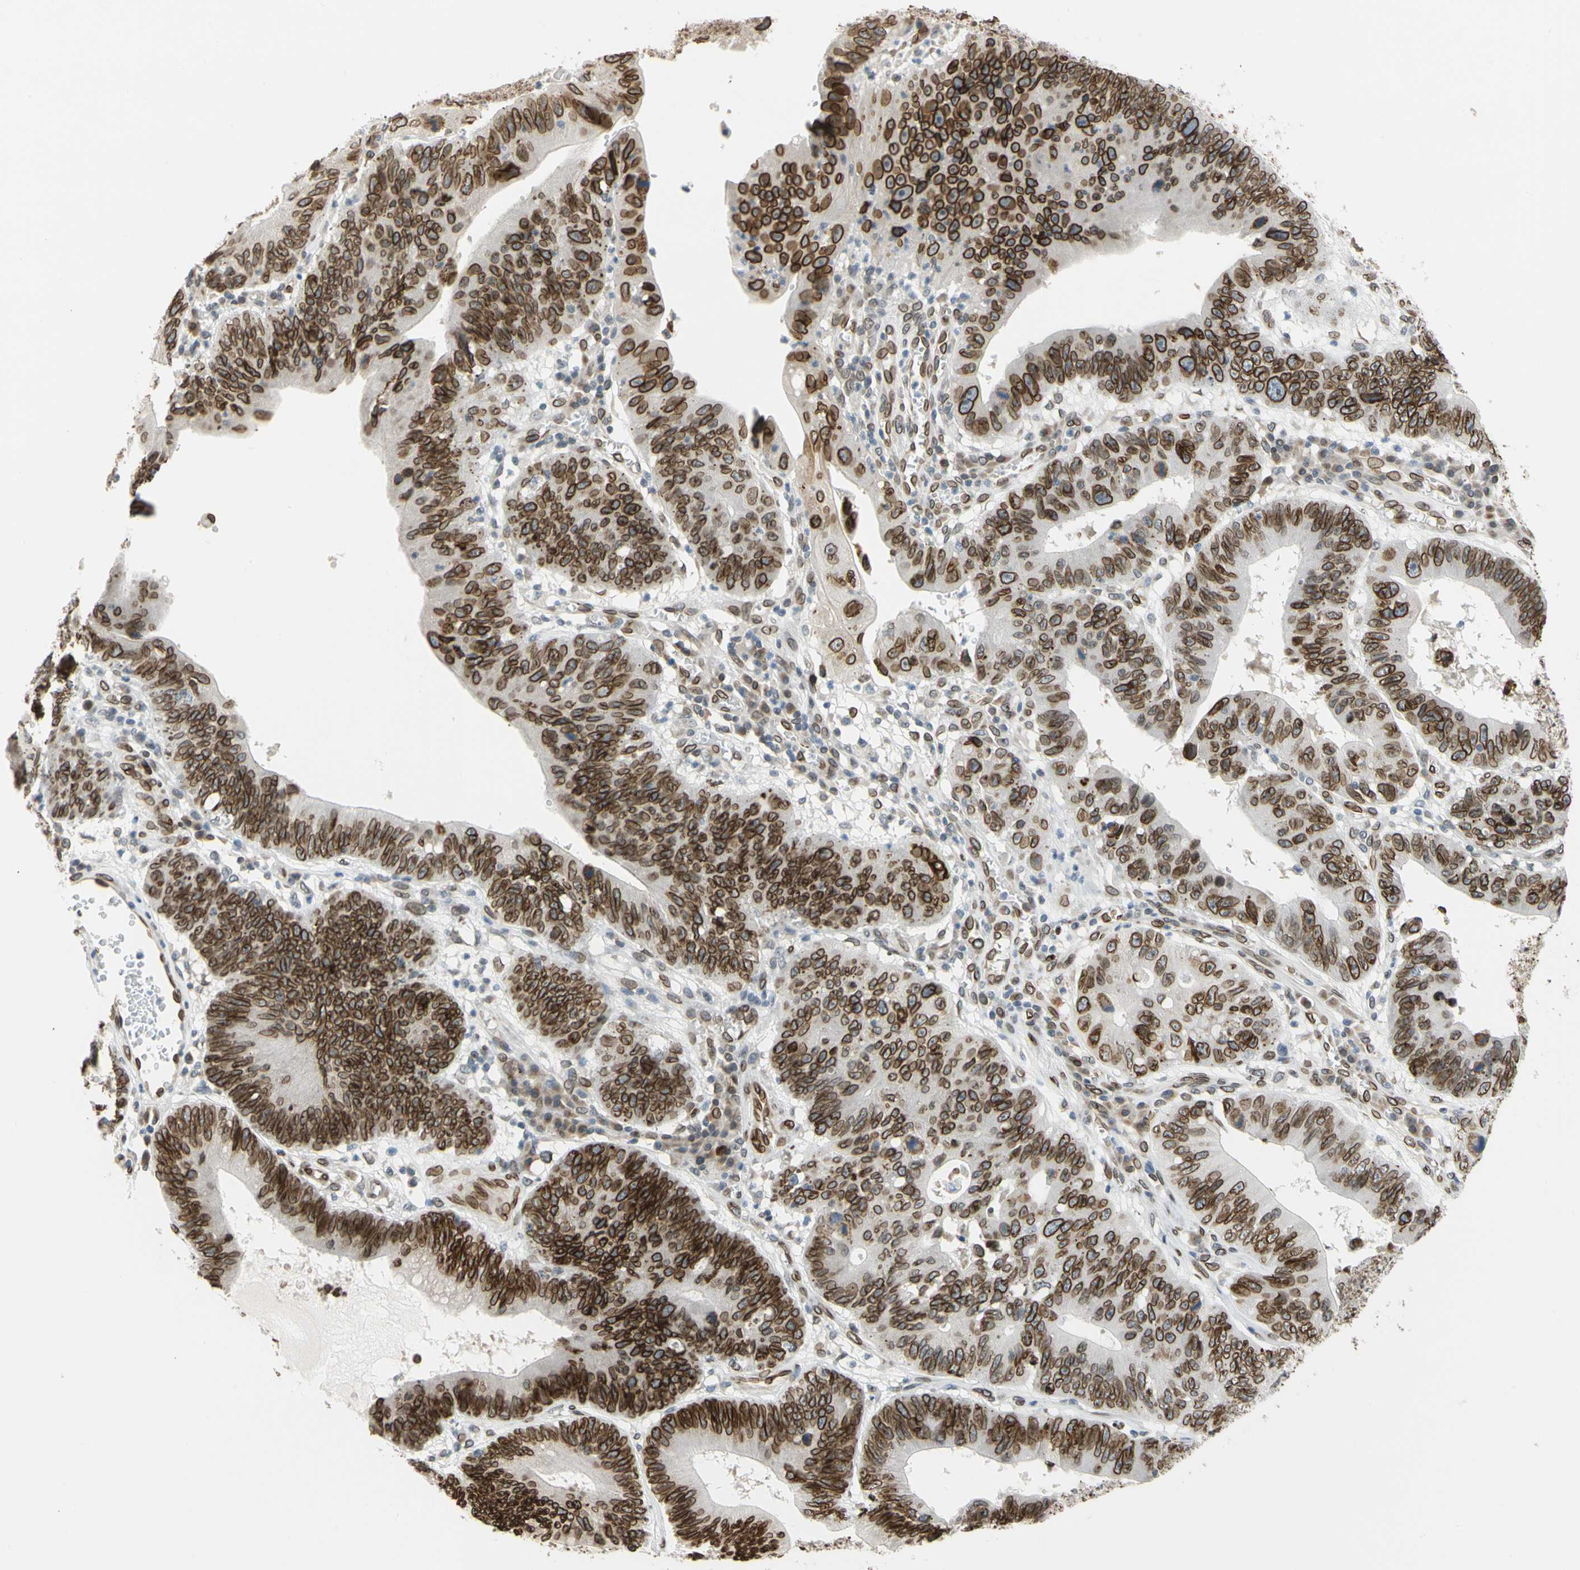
{"staining": {"intensity": "strong", "quantity": ">75%", "location": "cytoplasmic/membranous,nuclear"}, "tissue": "stomach cancer", "cell_type": "Tumor cells", "image_type": "cancer", "snomed": [{"axis": "morphology", "description": "Adenocarcinoma, NOS"}, {"axis": "topography", "description": "Stomach"}], "caption": "Immunohistochemistry (IHC) (DAB (3,3'-diaminobenzidine)) staining of human stomach cancer displays strong cytoplasmic/membranous and nuclear protein expression in about >75% of tumor cells.", "gene": "SUN1", "patient": {"sex": "male", "age": 59}}